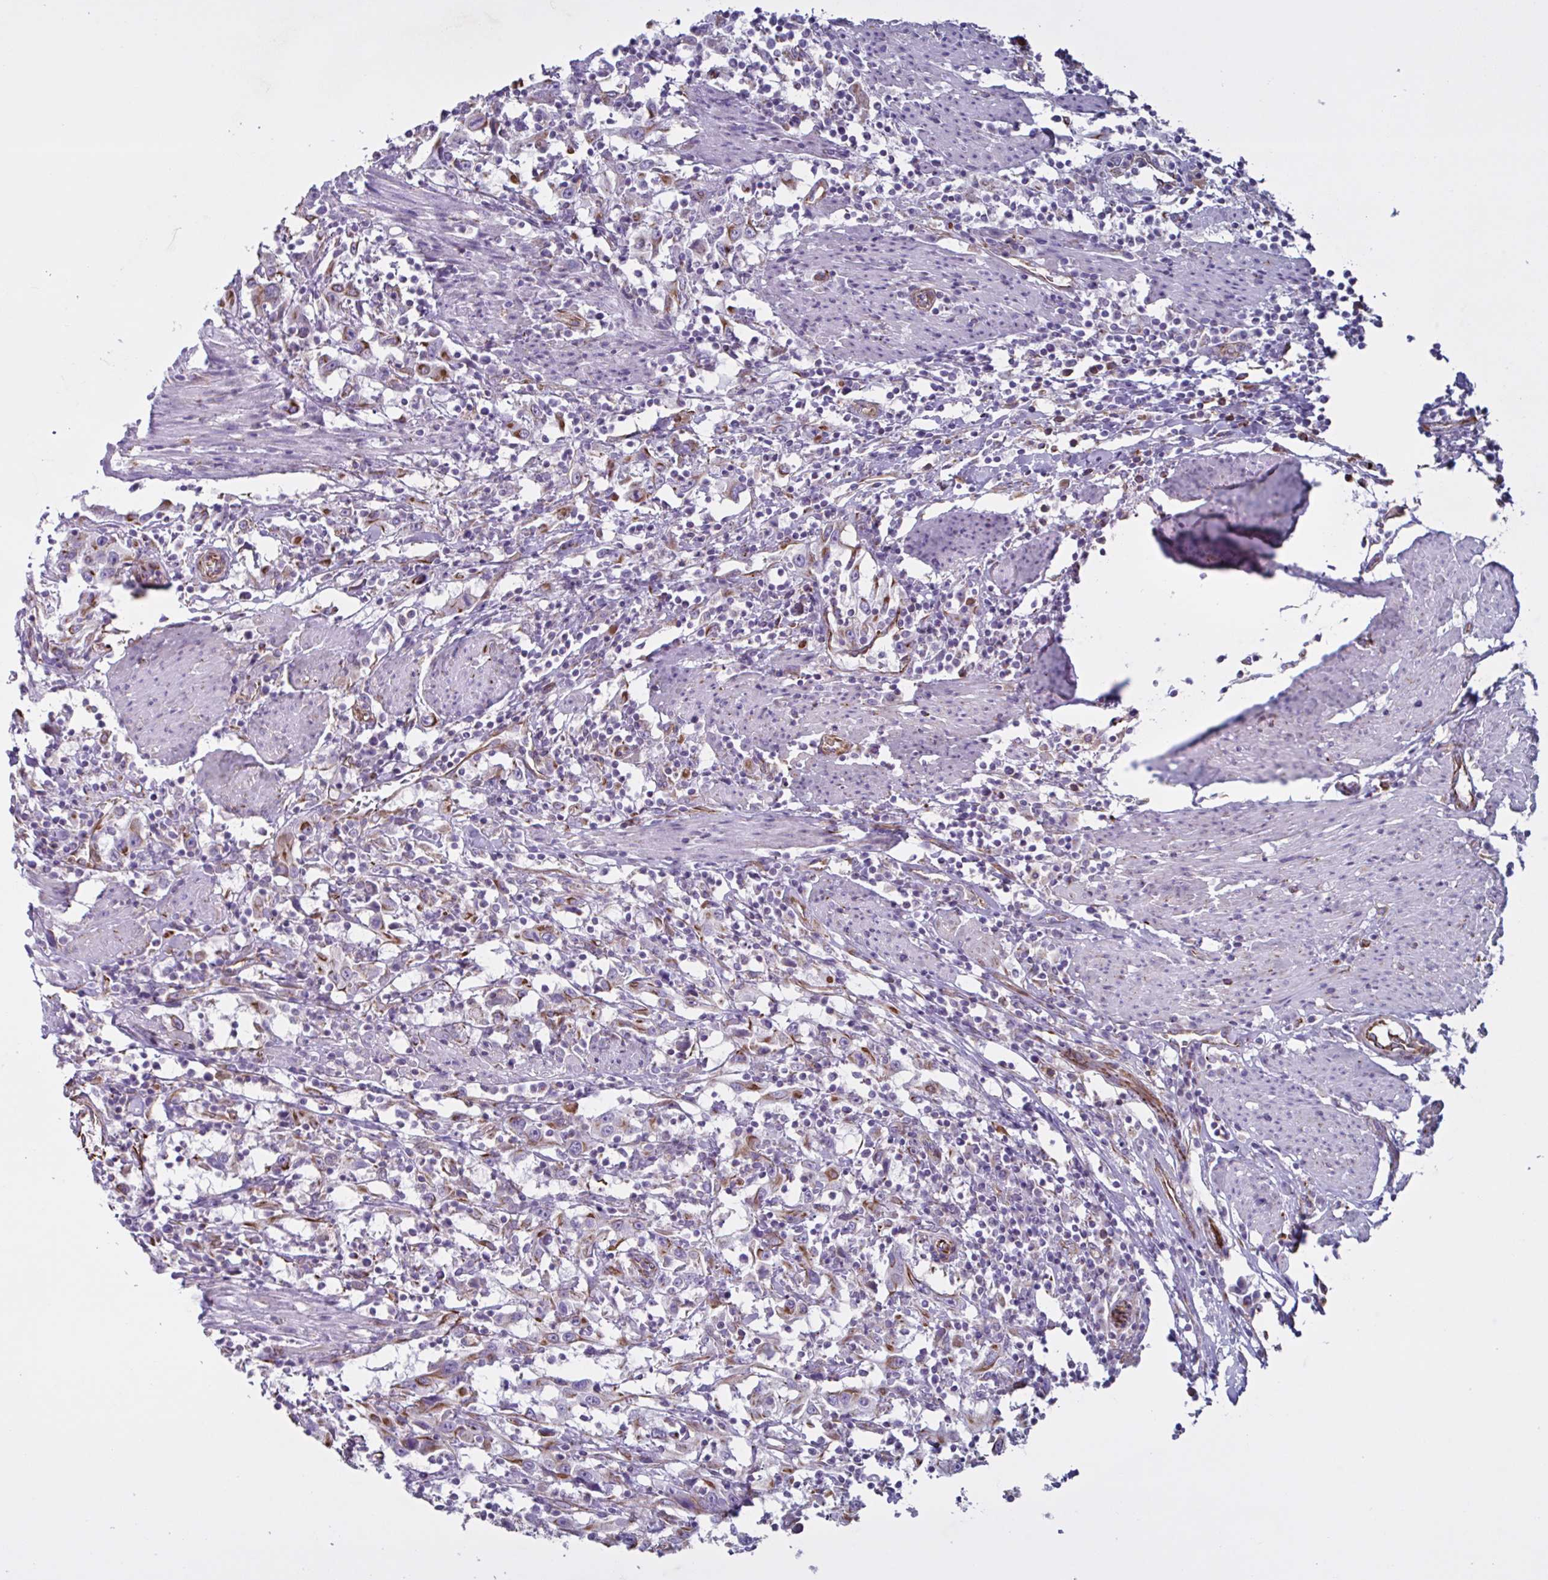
{"staining": {"intensity": "moderate", "quantity": "<25%", "location": "cytoplasmic/membranous"}, "tissue": "urothelial cancer", "cell_type": "Tumor cells", "image_type": "cancer", "snomed": [{"axis": "morphology", "description": "Urothelial carcinoma, High grade"}, {"axis": "topography", "description": "Urinary bladder"}], "caption": "Immunohistochemistry histopathology image of neoplastic tissue: urothelial cancer stained using immunohistochemistry (IHC) displays low levels of moderate protein expression localized specifically in the cytoplasmic/membranous of tumor cells, appearing as a cytoplasmic/membranous brown color.", "gene": "TMEM86B", "patient": {"sex": "male", "age": 61}}